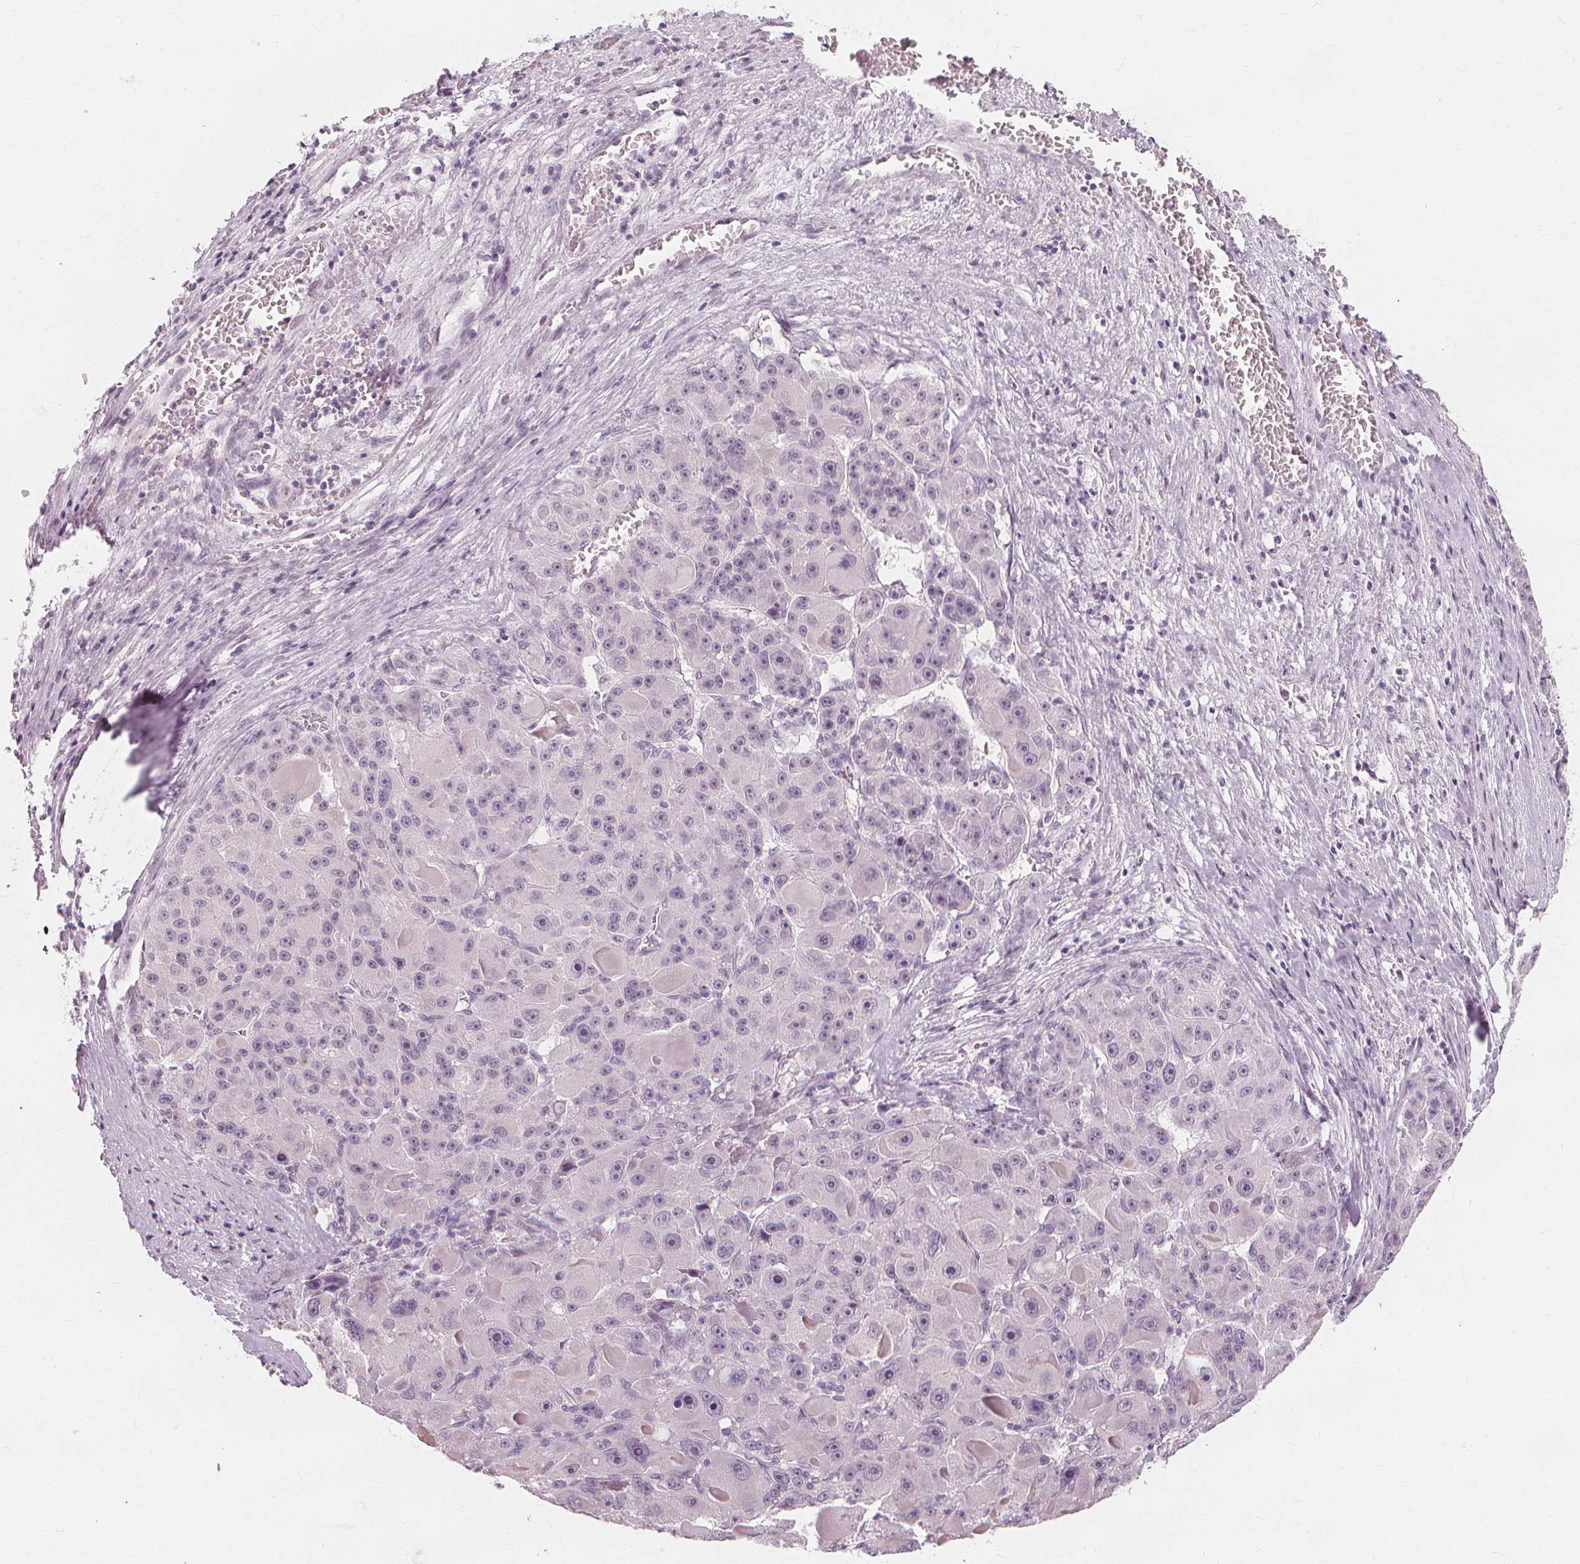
{"staining": {"intensity": "negative", "quantity": "none", "location": "none"}, "tissue": "liver cancer", "cell_type": "Tumor cells", "image_type": "cancer", "snomed": [{"axis": "morphology", "description": "Carcinoma, Hepatocellular, NOS"}, {"axis": "topography", "description": "Liver"}], "caption": "This is an immunohistochemistry (IHC) photomicrograph of liver hepatocellular carcinoma. There is no positivity in tumor cells.", "gene": "NXPE1", "patient": {"sex": "male", "age": 76}}